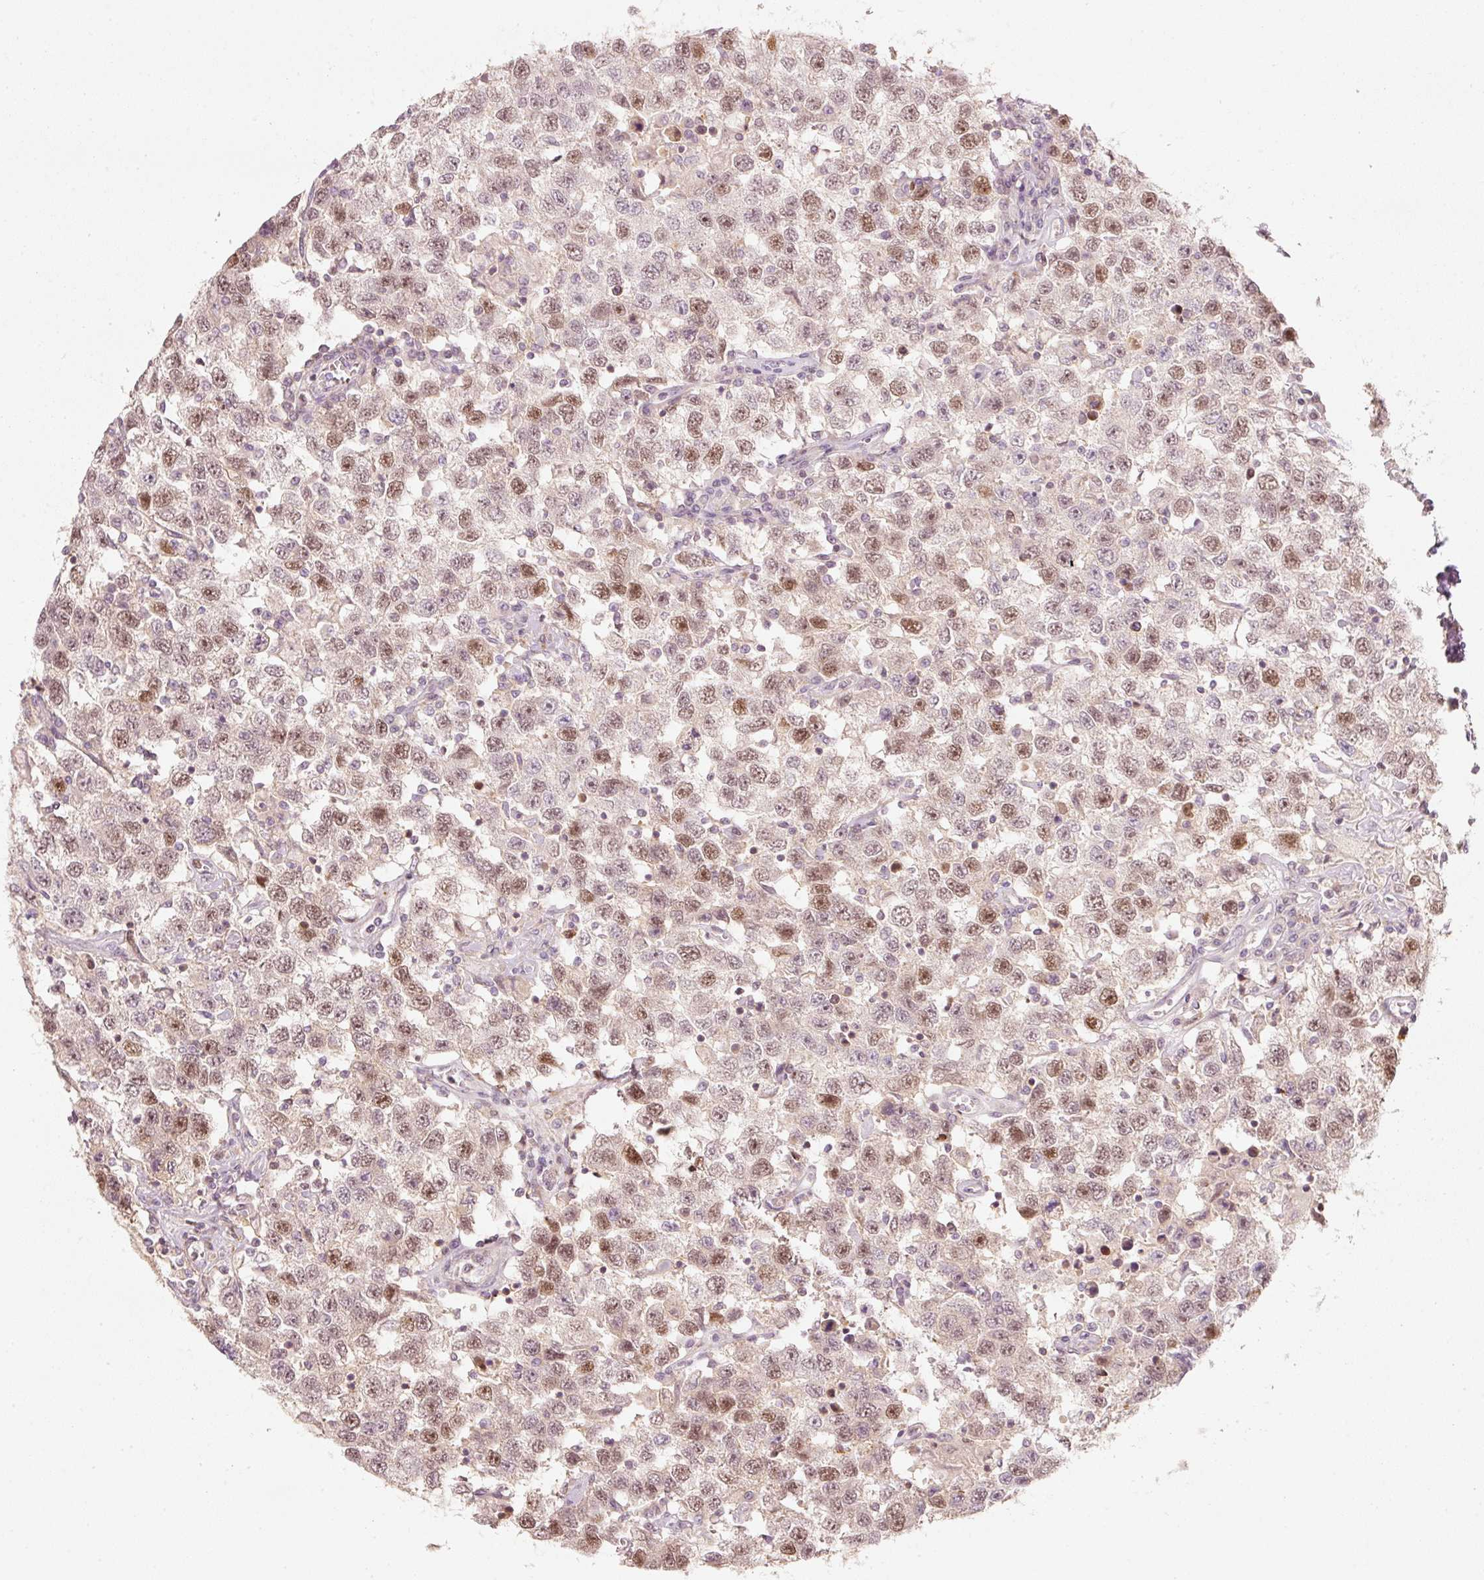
{"staining": {"intensity": "moderate", "quantity": ">75%", "location": "nuclear"}, "tissue": "testis cancer", "cell_type": "Tumor cells", "image_type": "cancer", "snomed": [{"axis": "morphology", "description": "Seminoma, NOS"}, {"axis": "topography", "description": "Testis"}], "caption": "A micrograph showing moderate nuclear staining in about >75% of tumor cells in testis cancer, as visualized by brown immunohistochemical staining.", "gene": "TREX2", "patient": {"sex": "male", "age": 41}}